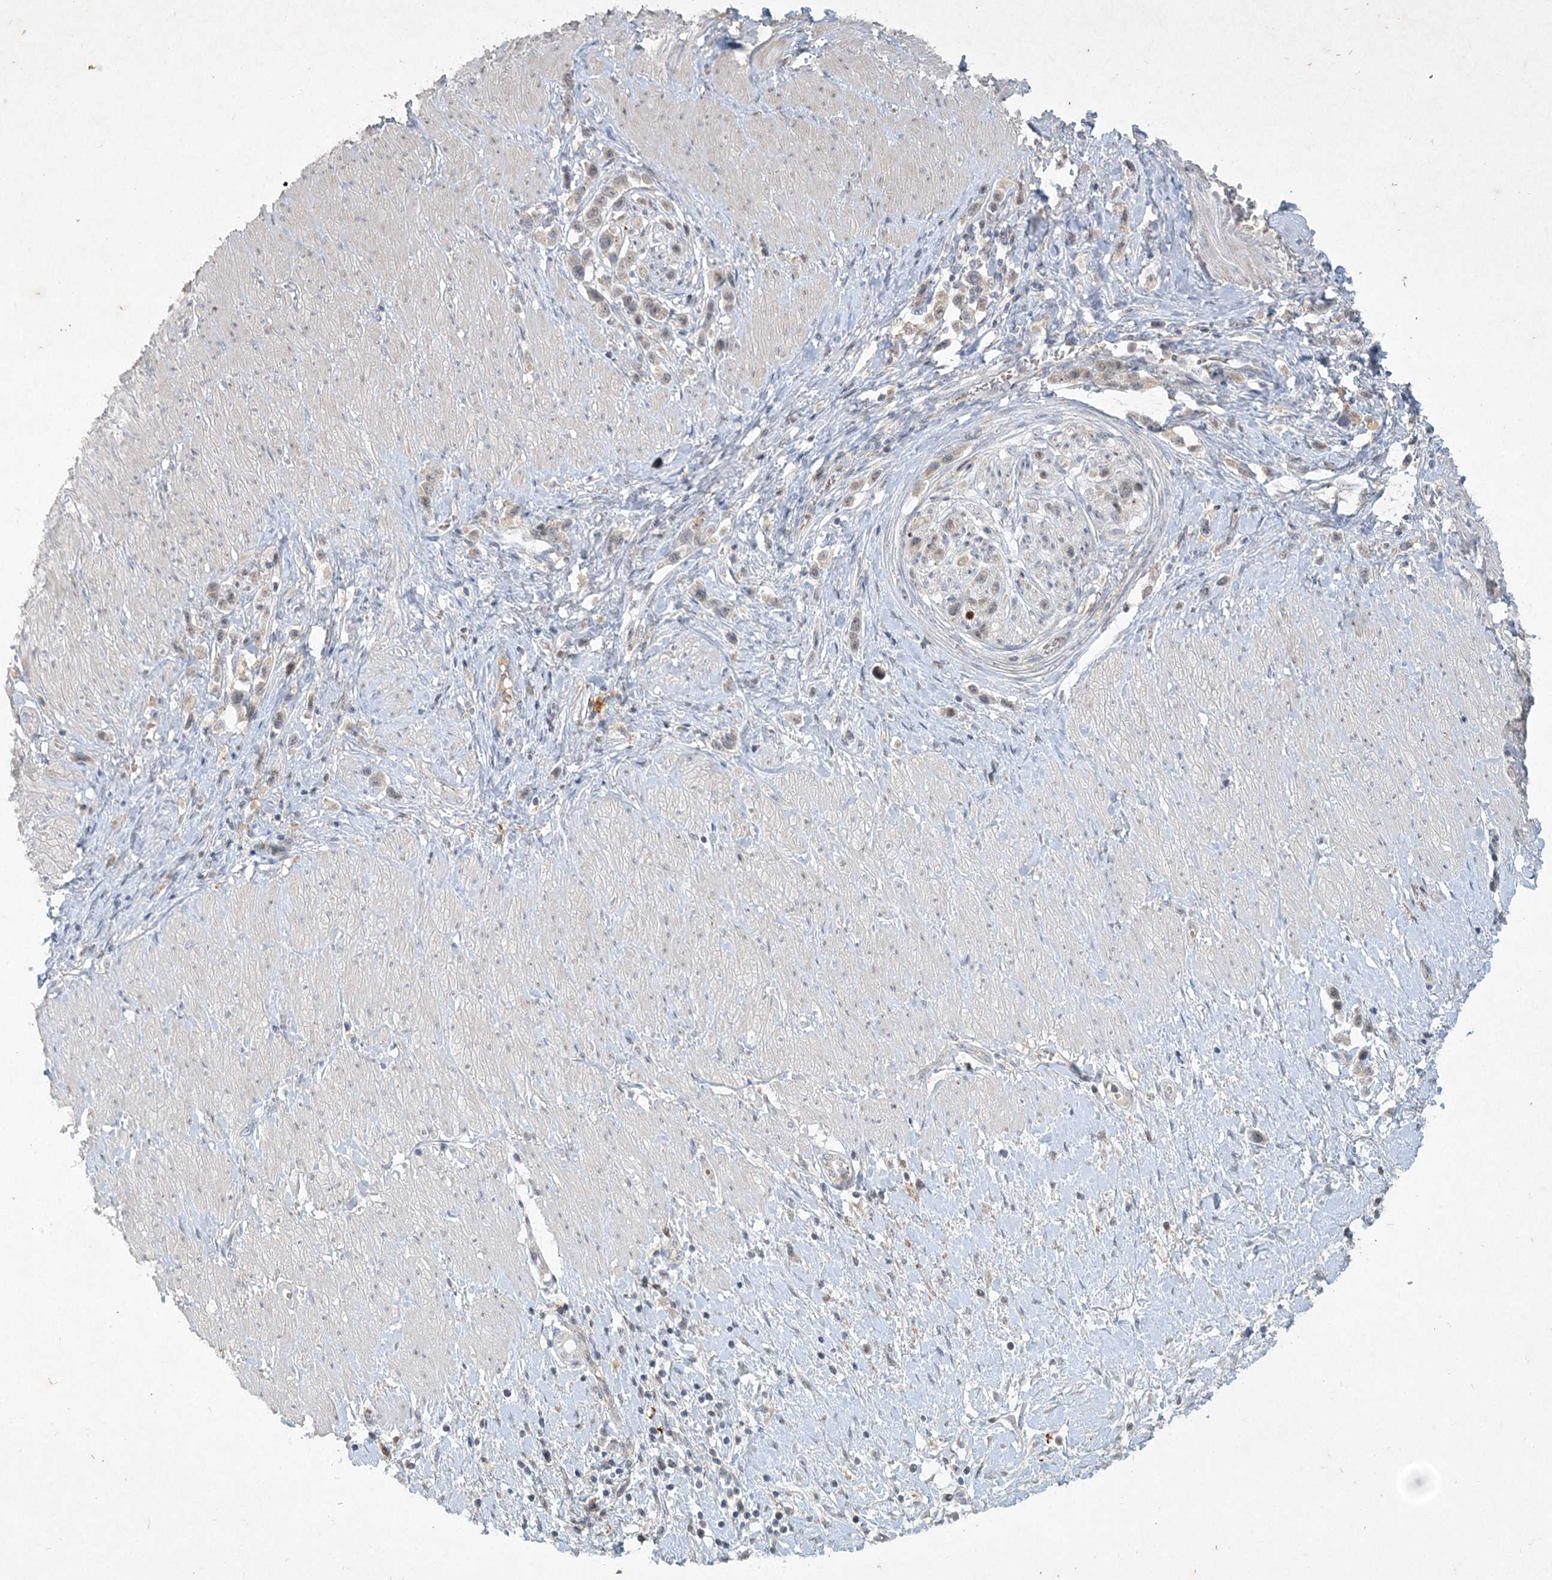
{"staining": {"intensity": "negative", "quantity": "none", "location": "none"}, "tissue": "stomach cancer", "cell_type": "Tumor cells", "image_type": "cancer", "snomed": [{"axis": "morphology", "description": "Normal tissue, NOS"}, {"axis": "morphology", "description": "Adenocarcinoma, NOS"}, {"axis": "topography", "description": "Stomach, upper"}, {"axis": "topography", "description": "Stomach"}], "caption": "Immunohistochemical staining of adenocarcinoma (stomach) reveals no significant positivity in tumor cells.", "gene": "THG1L", "patient": {"sex": "female", "age": 65}}